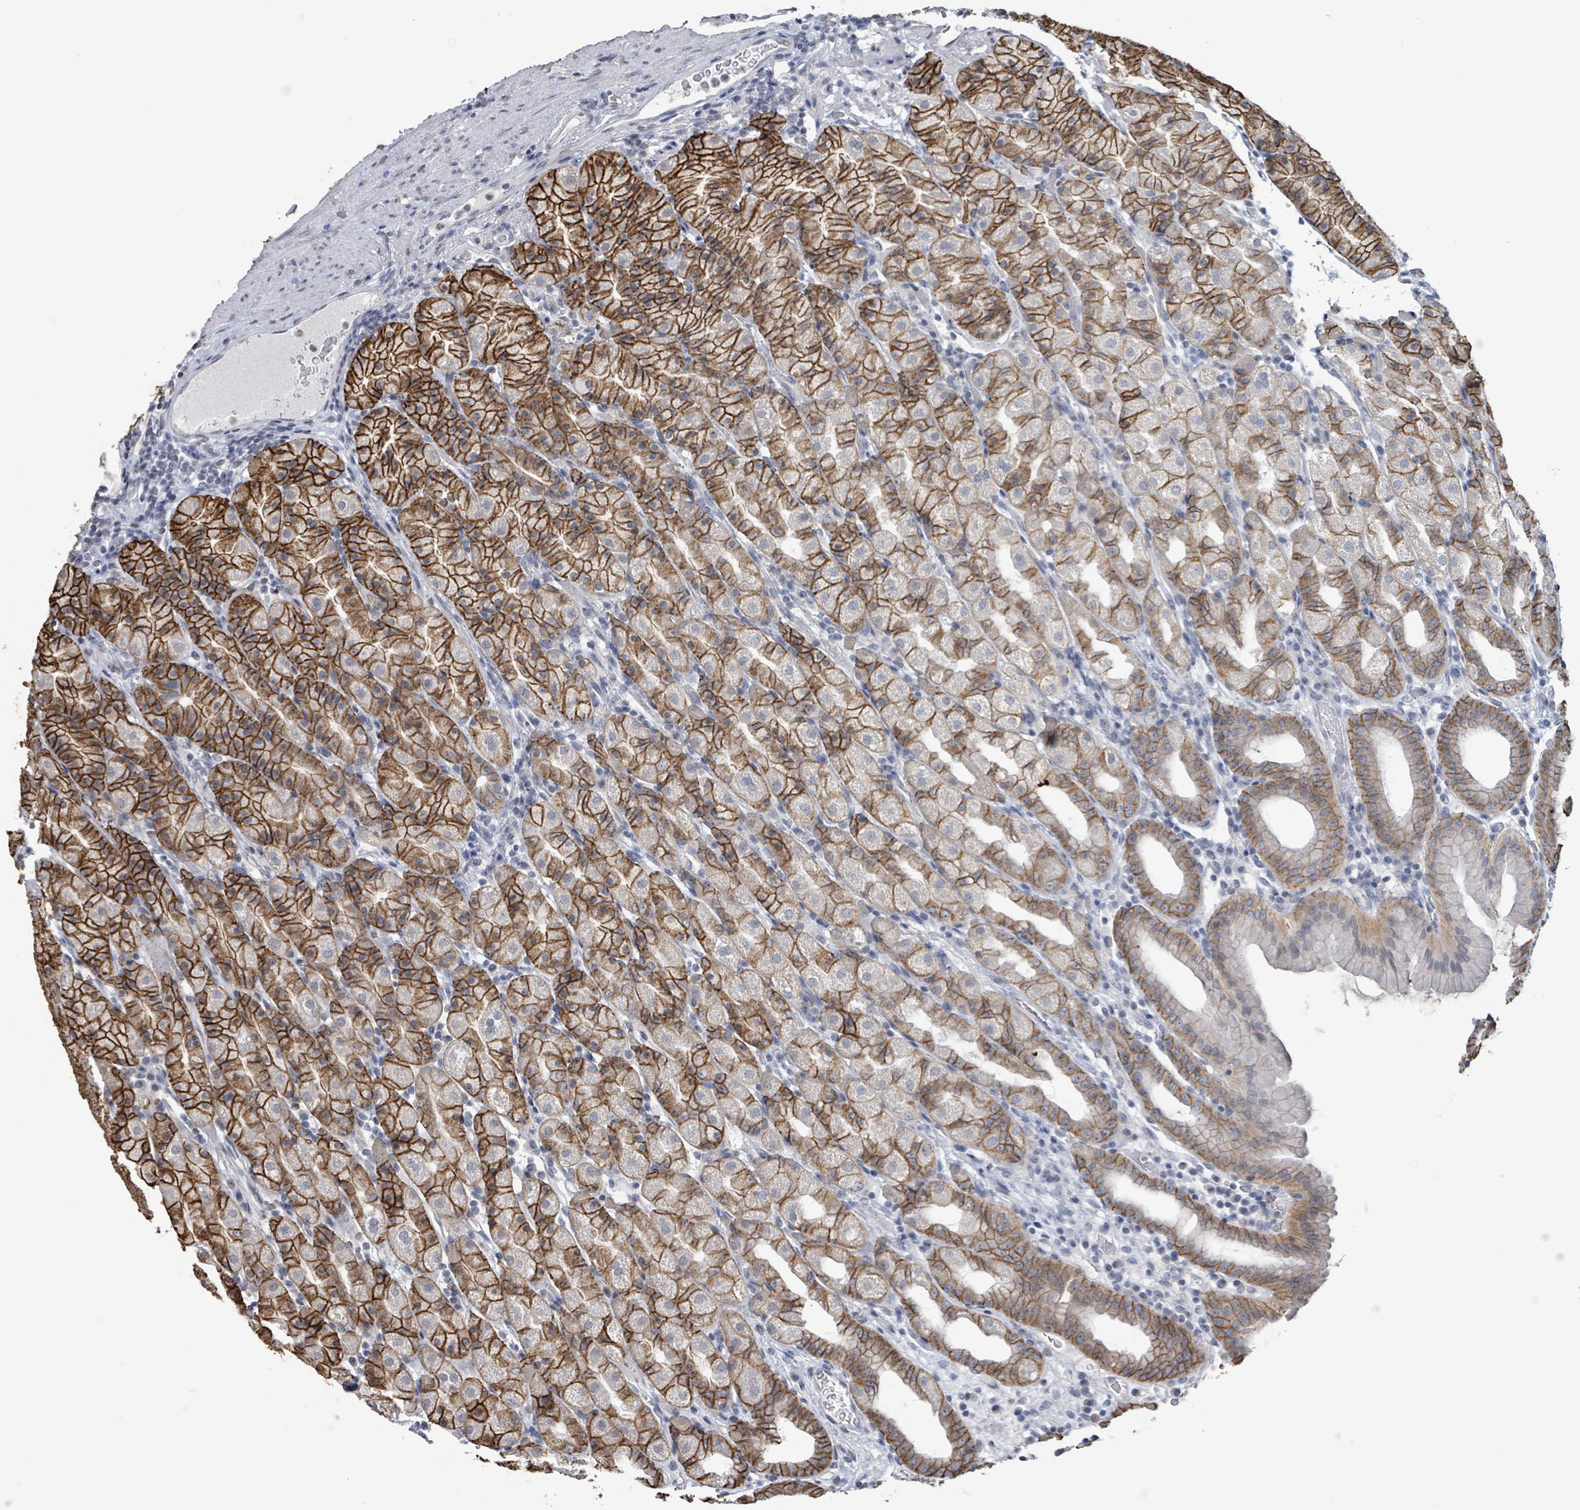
{"staining": {"intensity": "strong", "quantity": ">75%", "location": "cytoplasmic/membranous"}, "tissue": "stomach", "cell_type": "Glandular cells", "image_type": "normal", "snomed": [{"axis": "morphology", "description": "Normal tissue, NOS"}, {"axis": "topography", "description": "Stomach, upper"}, {"axis": "topography", "description": "Stomach"}], "caption": "Protein expression analysis of unremarkable human stomach reveals strong cytoplasmic/membranous expression in about >75% of glandular cells.", "gene": "CA9", "patient": {"sex": "male", "age": 68}}